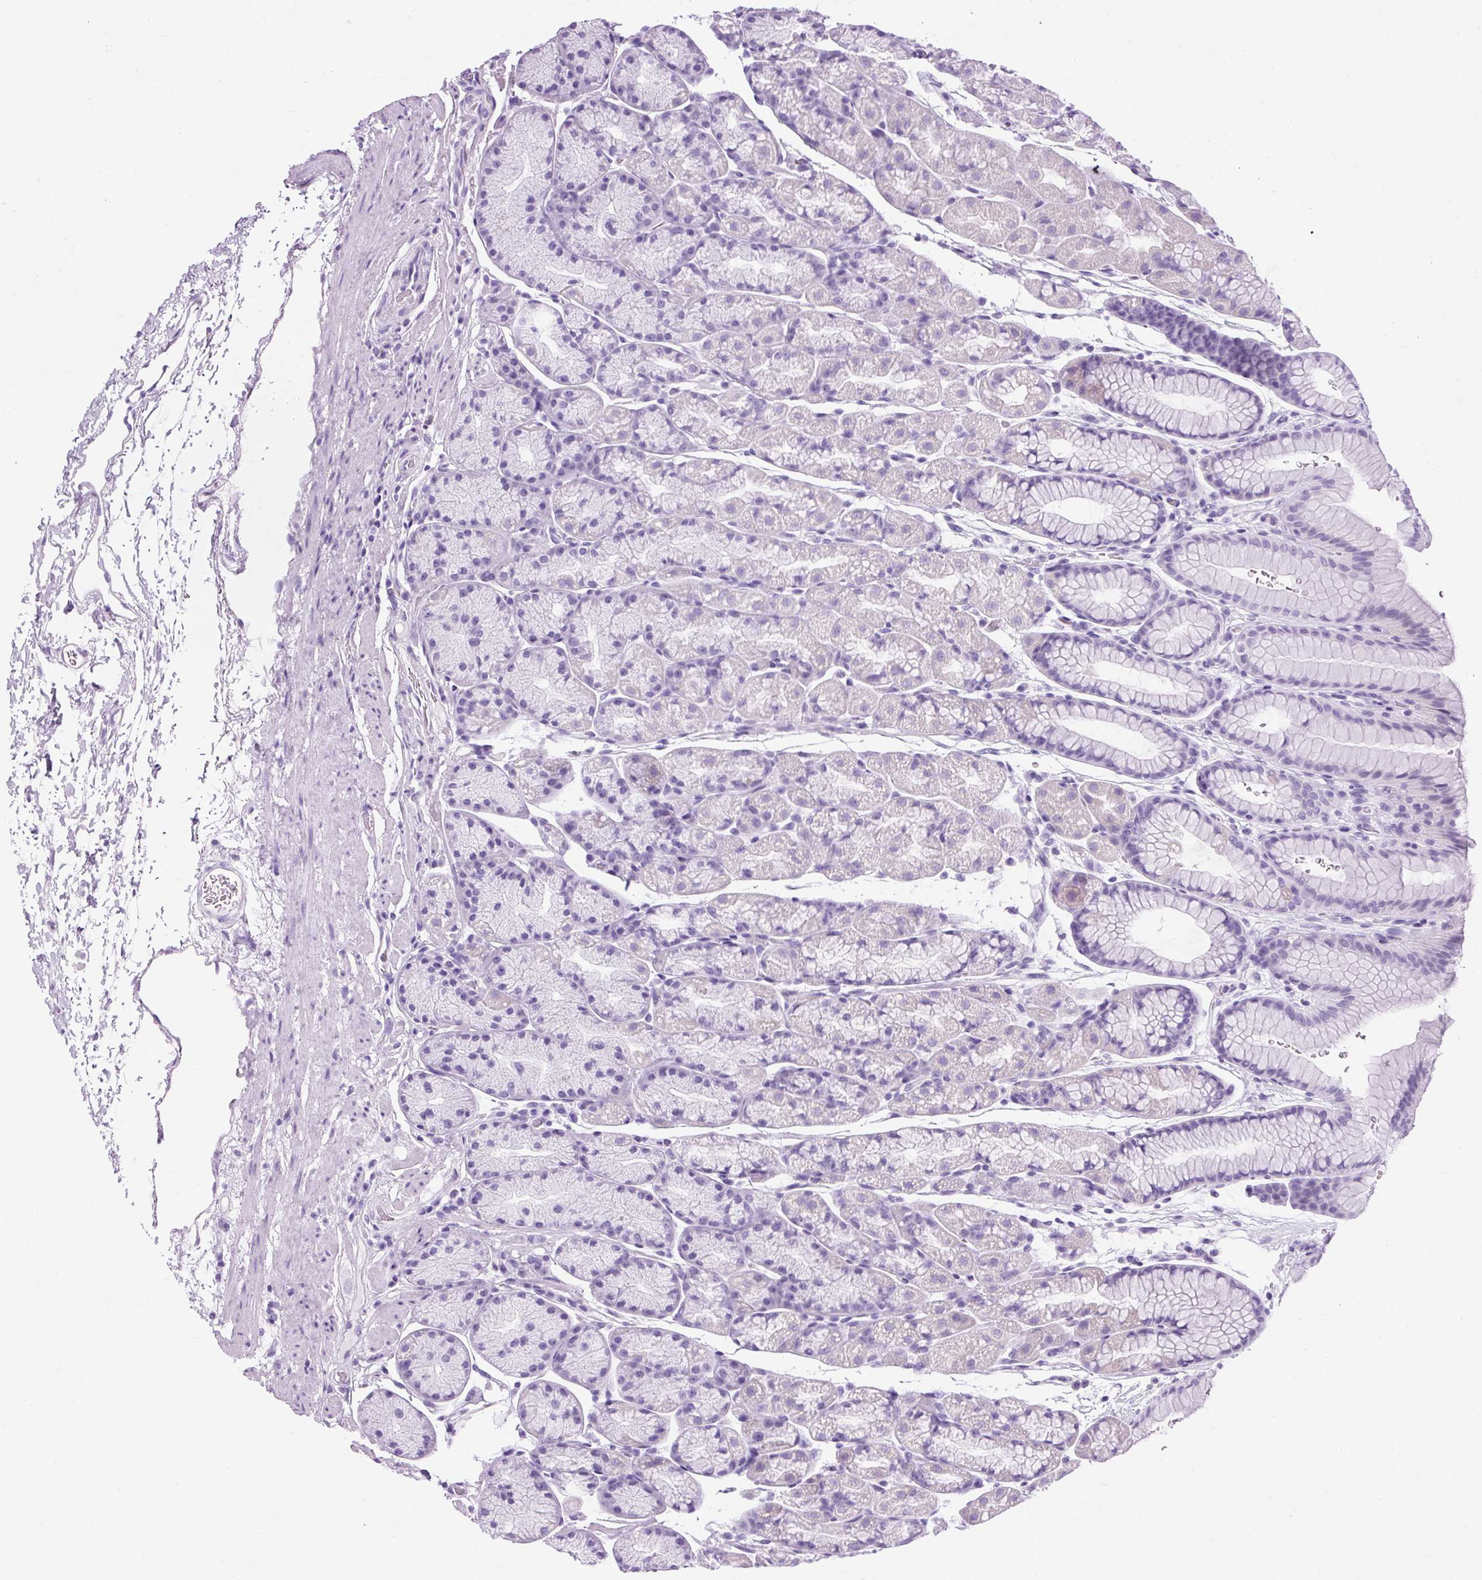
{"staining": {"intensity": "negative", "quantity": "none", "location": "none"}, "tissue": "stomach", "cell_type": "Glandular cells", "image_type": "normal", "snomed": [{"axis": "morphology", "description": "Normal tissue, NOS"}, {"axis": "topography", "description": "Stomach, lower"}], "caption": "Immunohistochemistry micrograph of normal stomach: human stomach stained with DAB (3,3'-diaminobenzidine) displays no significant protein staining in glandular cells.", "gene": "B3GNT4", "patient": {"sex": "male", "age": 67}}